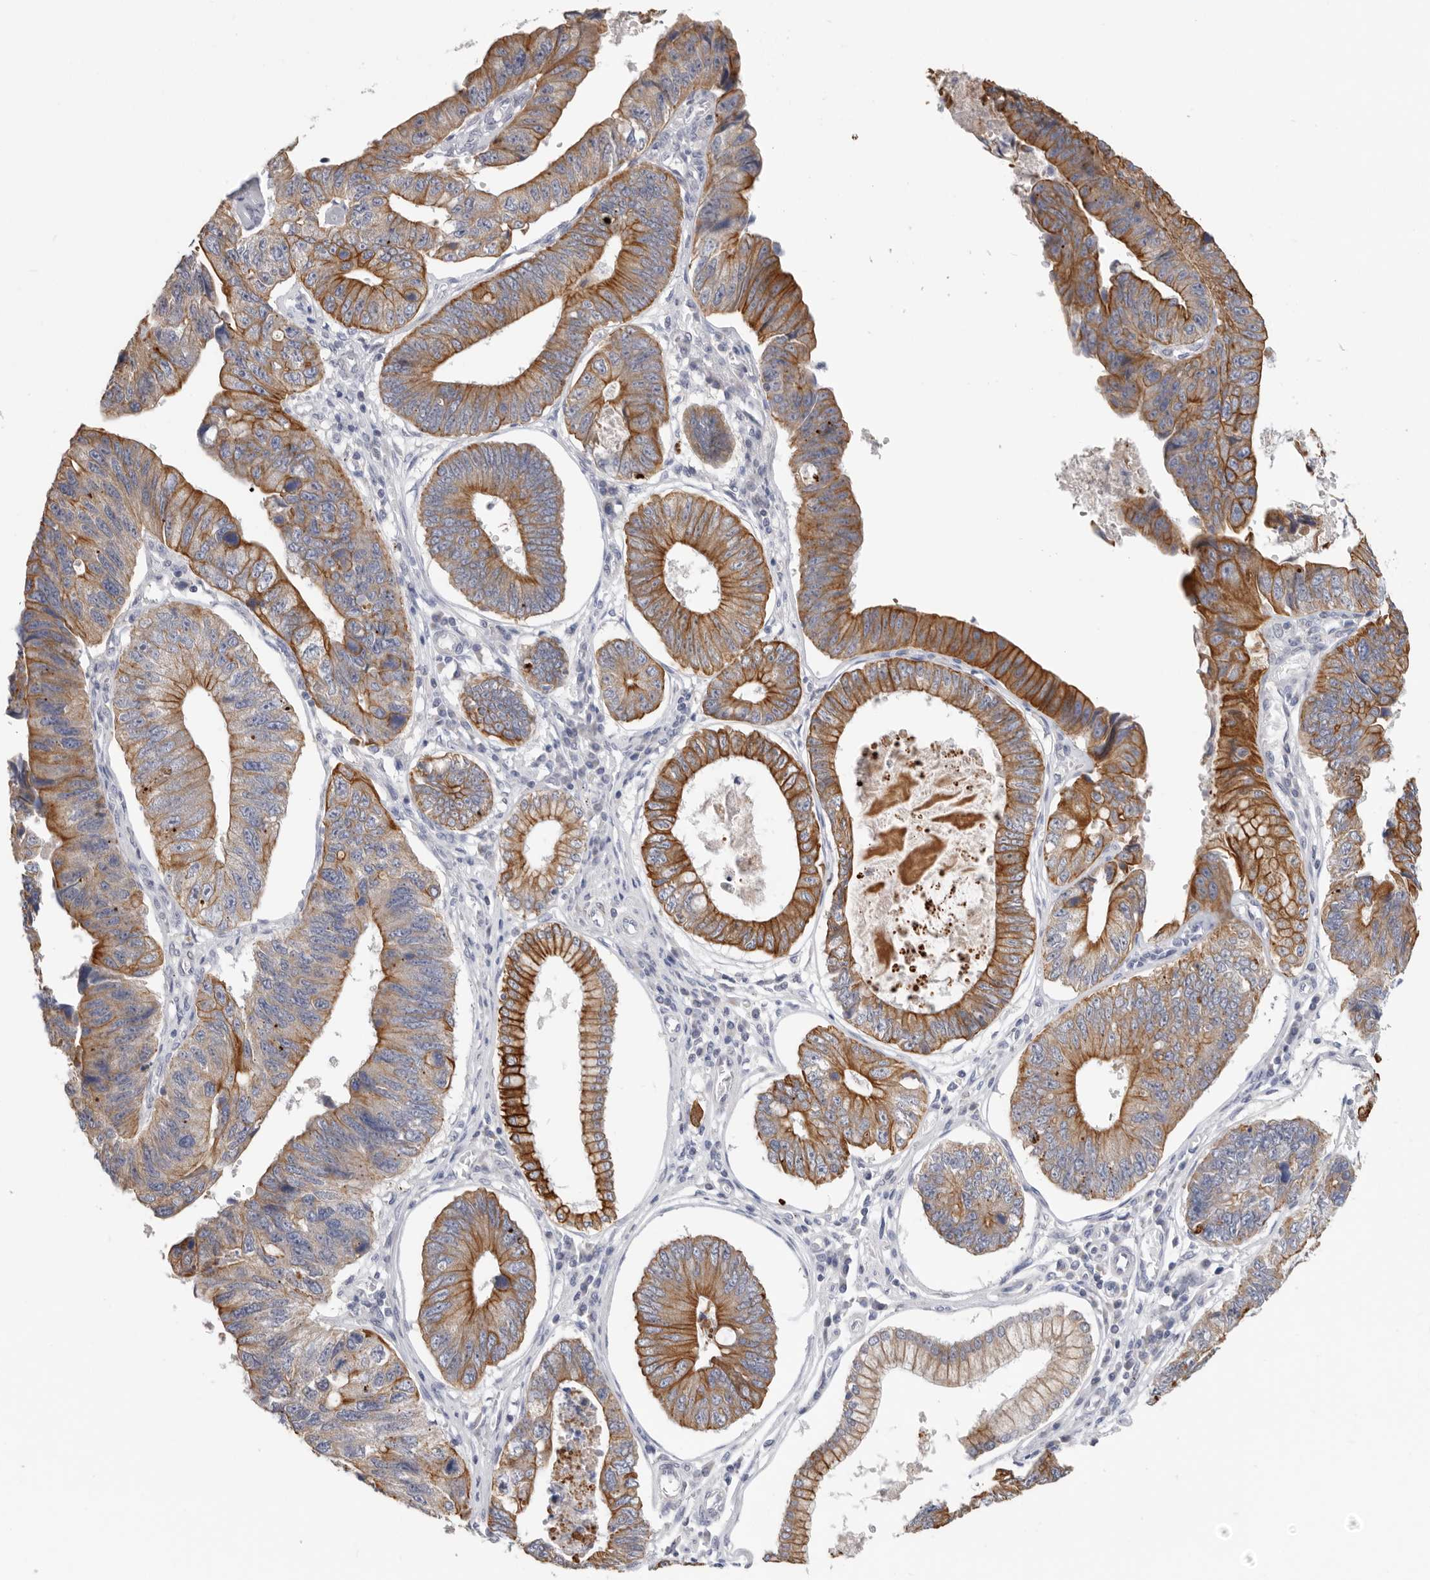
{"staining": {"intensity": "strong", "quantity": "25%-75%", "location": "cytoplasmic/membranous"}, "tissue": "stomach cancer", "cell_type": "Tumor cells", "image_type": "cancer", "snomed": [{"axis": "morphology", "description": "Adenocarcinoma, NOS"}, {"axis": "topography", "description": "Stomach"}], "caption": "Immunohistochemical staining of adenocarcinoma (stomach) exhibits high levels of strong cytoplasmic/membranous positivity in about 25%-75% of tumor cells. (Stains: DAB in brown, nuclei in blue, Microscopy: brightfield microscopy at high magnification).", "gene": "MTFR1L", "patient": {"sex": "male", "age": 59}}